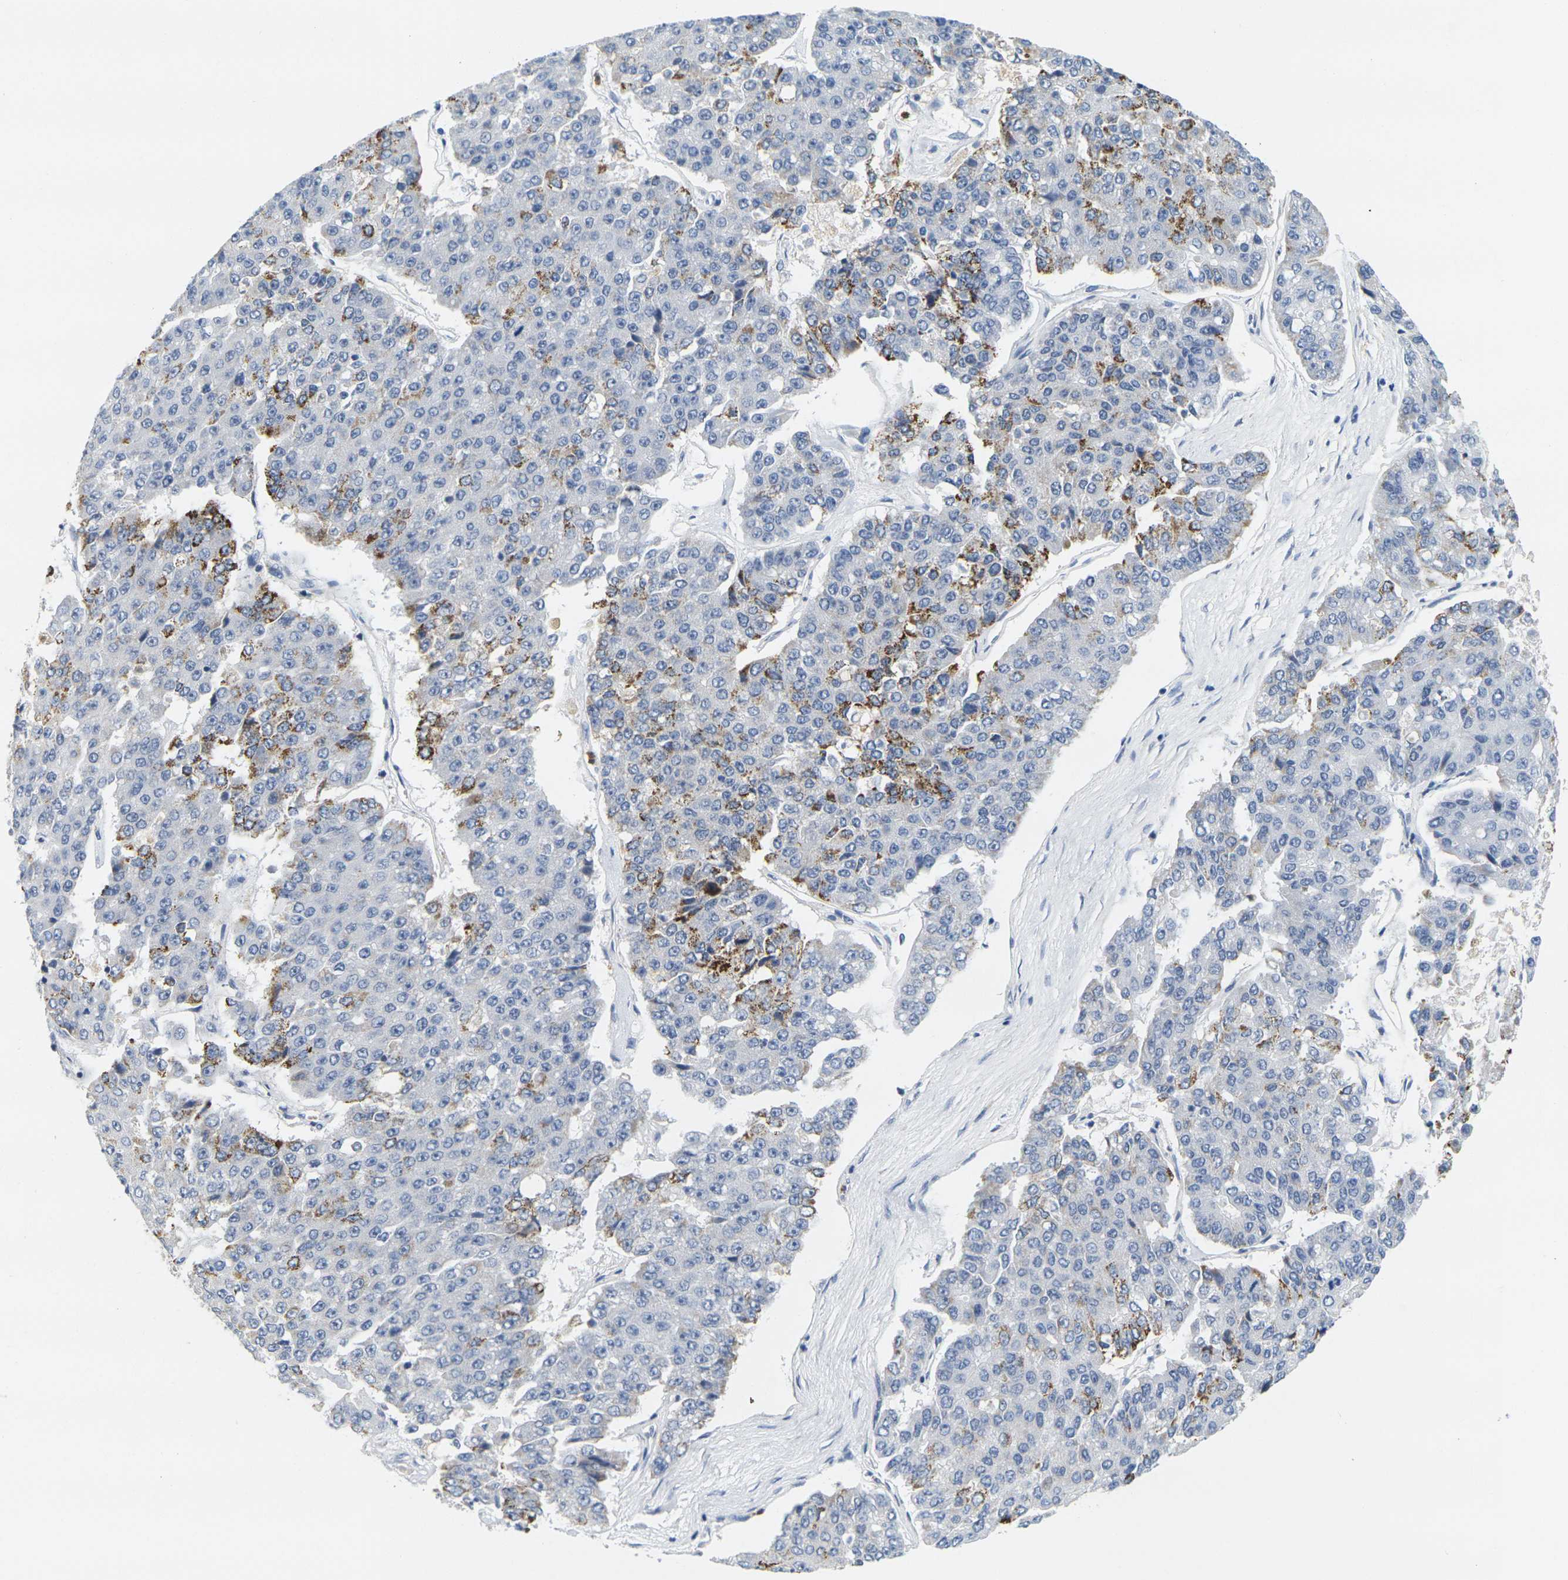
{"staining": {"intensity": "strong", "quantity": "<25%", "location": "cytoplasmic/membranous"}, "tissue": "pancreatic cancer", "cell_type": "Tumor cells", "image_type": "cancer", "snomed": [{"axis": "morphology", "description": "Adenocarcinoma, NOS"}, {"axis": "topography", "description": "Pancreas"}], "caption": "Immunohistochemistry (IHC) image of neoplastic tissue: pancreatic cancer stained using immunohistochemistry (IHC) demonstrates medium levels of strong protein expression localized specifically in the cytoplasmic/membranous of tumor cells, appearing as a cytoplasmic/membranous brown color.", "gene": "KLK5", "patient": {"sex": "male", "age": 50}}